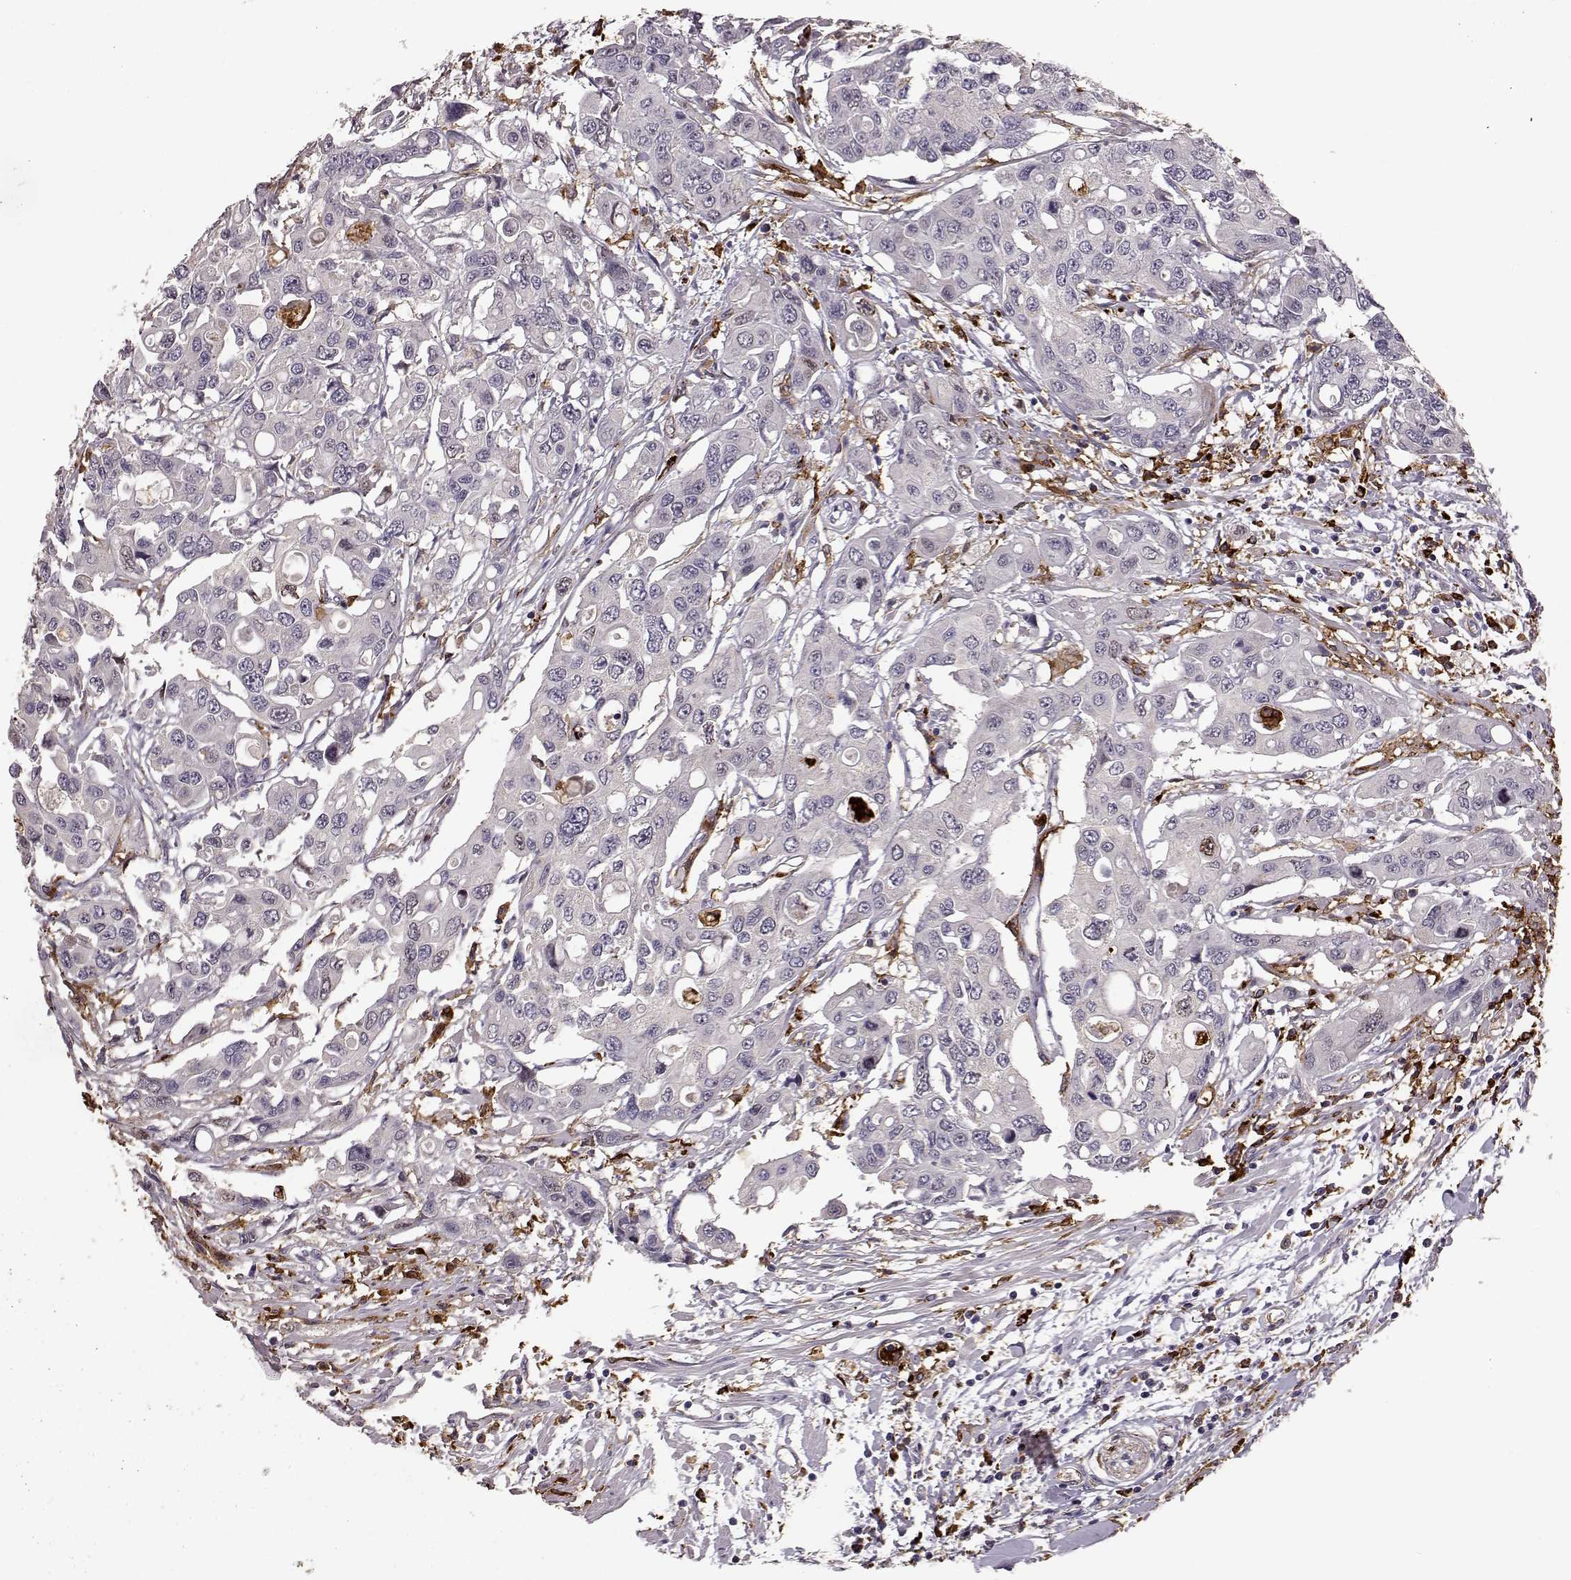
{"staining": {"intensity": "negative", "quantity": "none", "location": "none"}, "tissue": "colorectal cancer", "cell_type": "Tumor cells", "image_type": "cancer", "snomed": [{"axis": "morphology", "description": "Adenocarcinoma, NOS"}, {"axis": "topography", "description": "Colon"}], "caption": "An immunohistochemistry (IHC) image of colorectal cancer is shown. There is no staining in tumor cells of colorectal cancer.", "gene": "CCNF", "patient": {"sex": "male", "age": 77}}